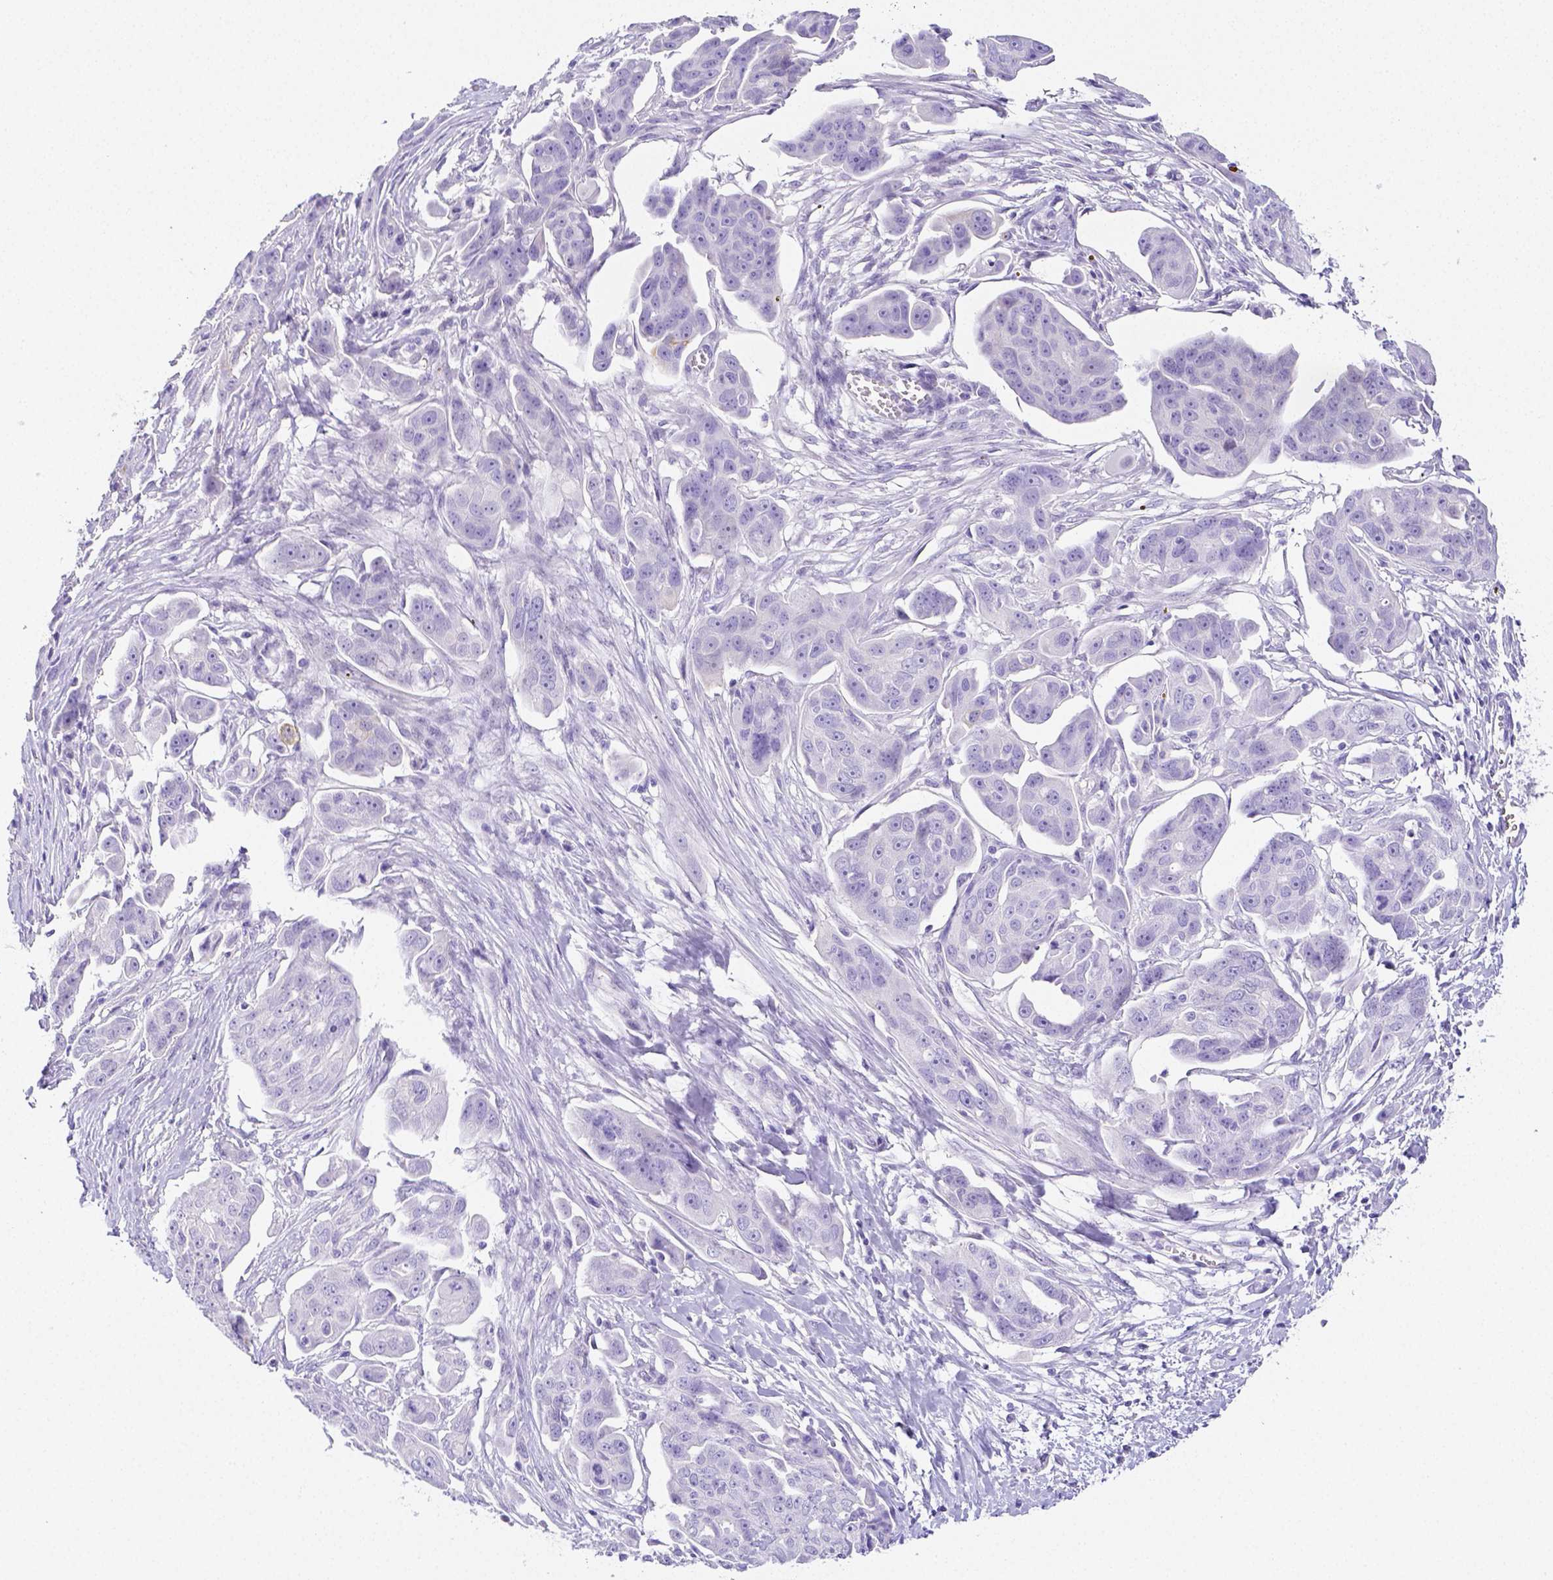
{"staining": {"intensity": "negative", "quantity": "none", "location": "none"}, "tissue": "ovarian cancer", "cell_type": "Tumor cells", "image_type": "cancer", "snomed": [{"axis": "morphology", "description": "Carcinoma, endometroid"}, {"axis": "topography", "description": "Ovary"}], "caption": "Tumor cells show no significant positivity in ovarian endometroid carcinoma.", "gene": "ARHGAP36", "patient": {"sex": "female", "age": 70}}